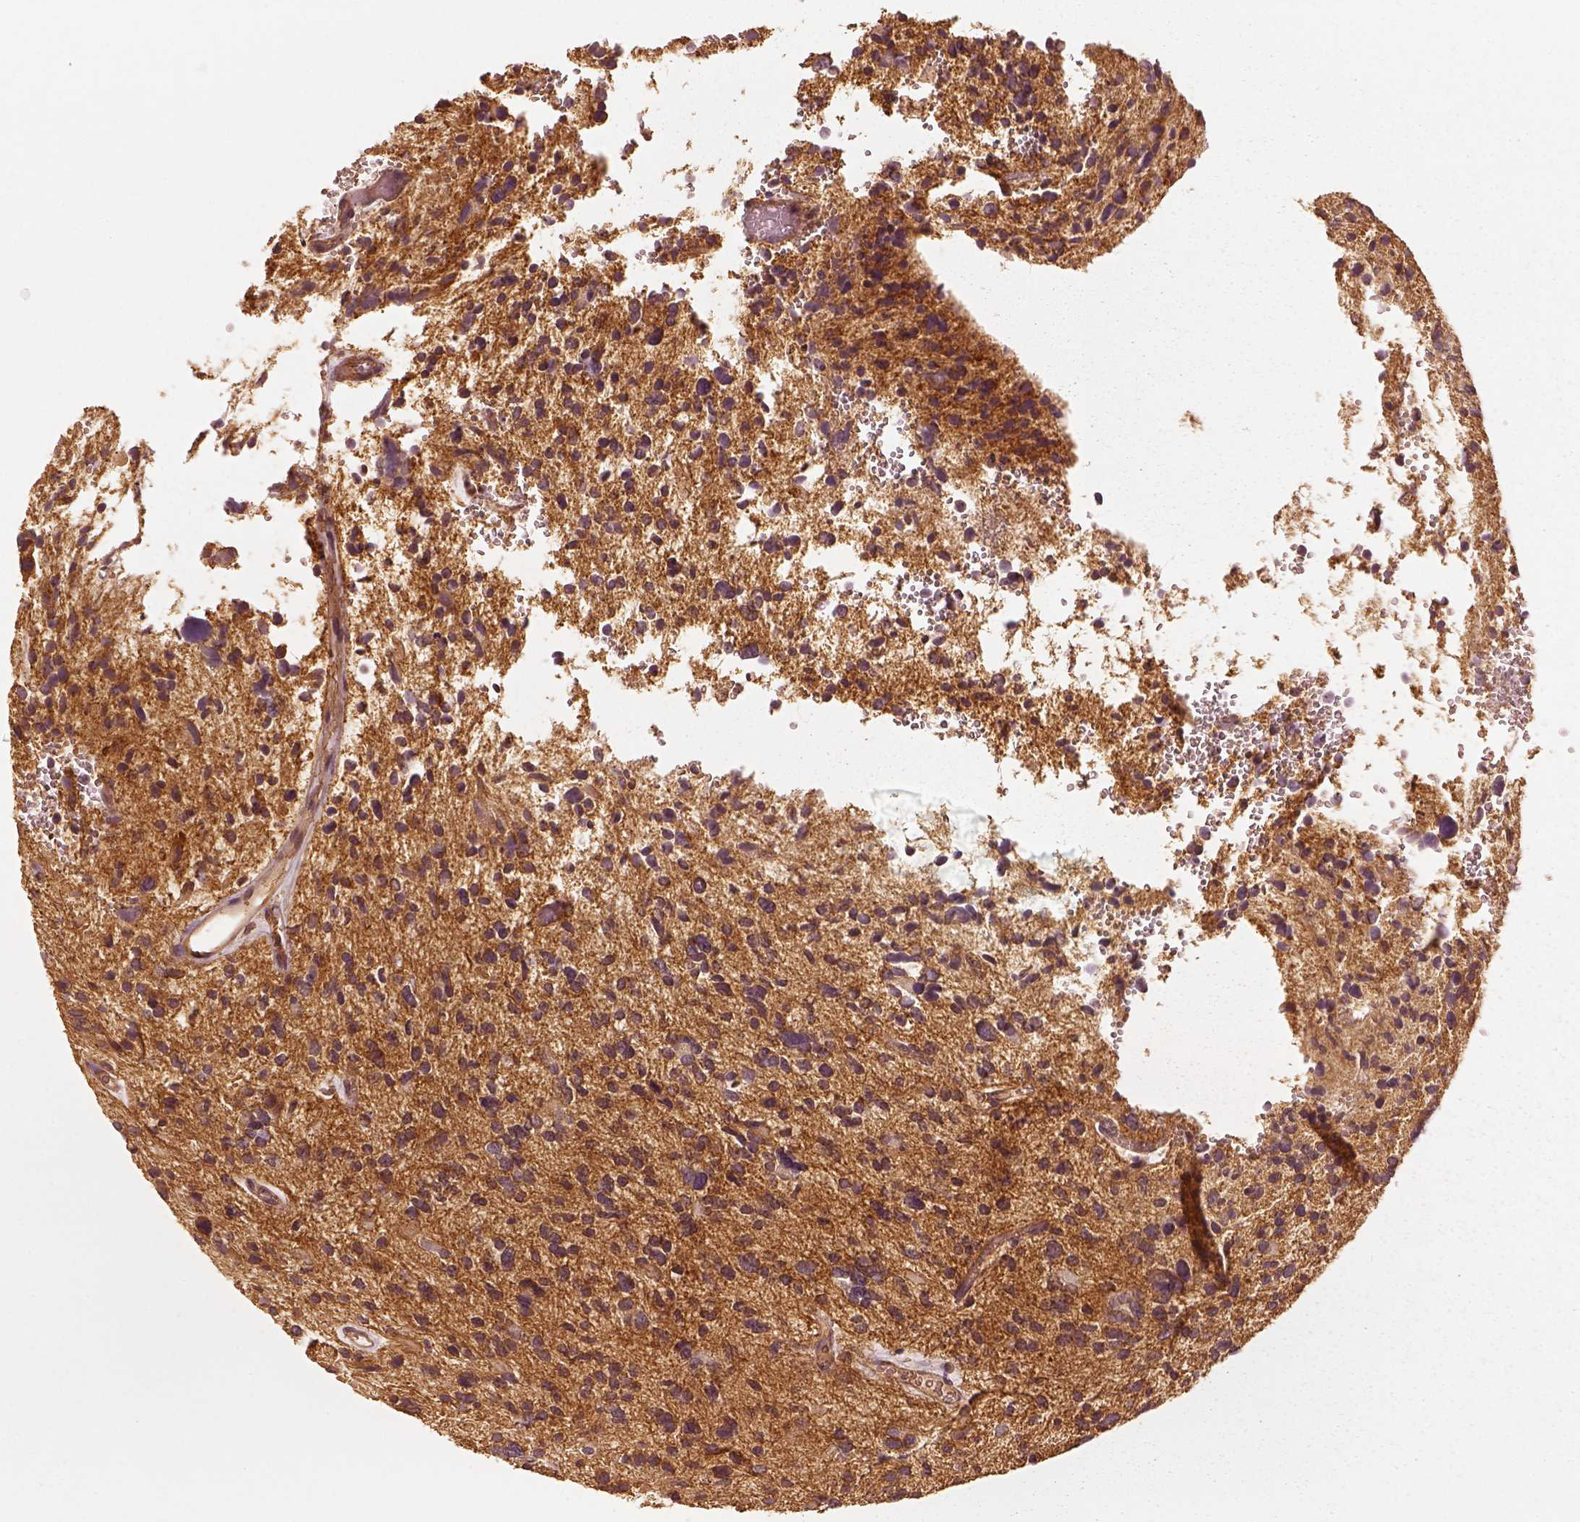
{"staining": {"intensity": "strong", "quantity": ">75%", "location": "cytoplasmic/membranous"}, "tissue": "glioma", "cell_type": "Tumor cells", "image_type": "cancer", "snomed": [{"axis": "morphology", "description": "Glioma, malignant, High grade"}, {"axis": "topography", "description": "Brain"}], "caption": "Human glioma stained with a protein marker shows strong staining in tumor cells.", "gene": "WDR7", "patient": {"sex": "female", "age": 11}}